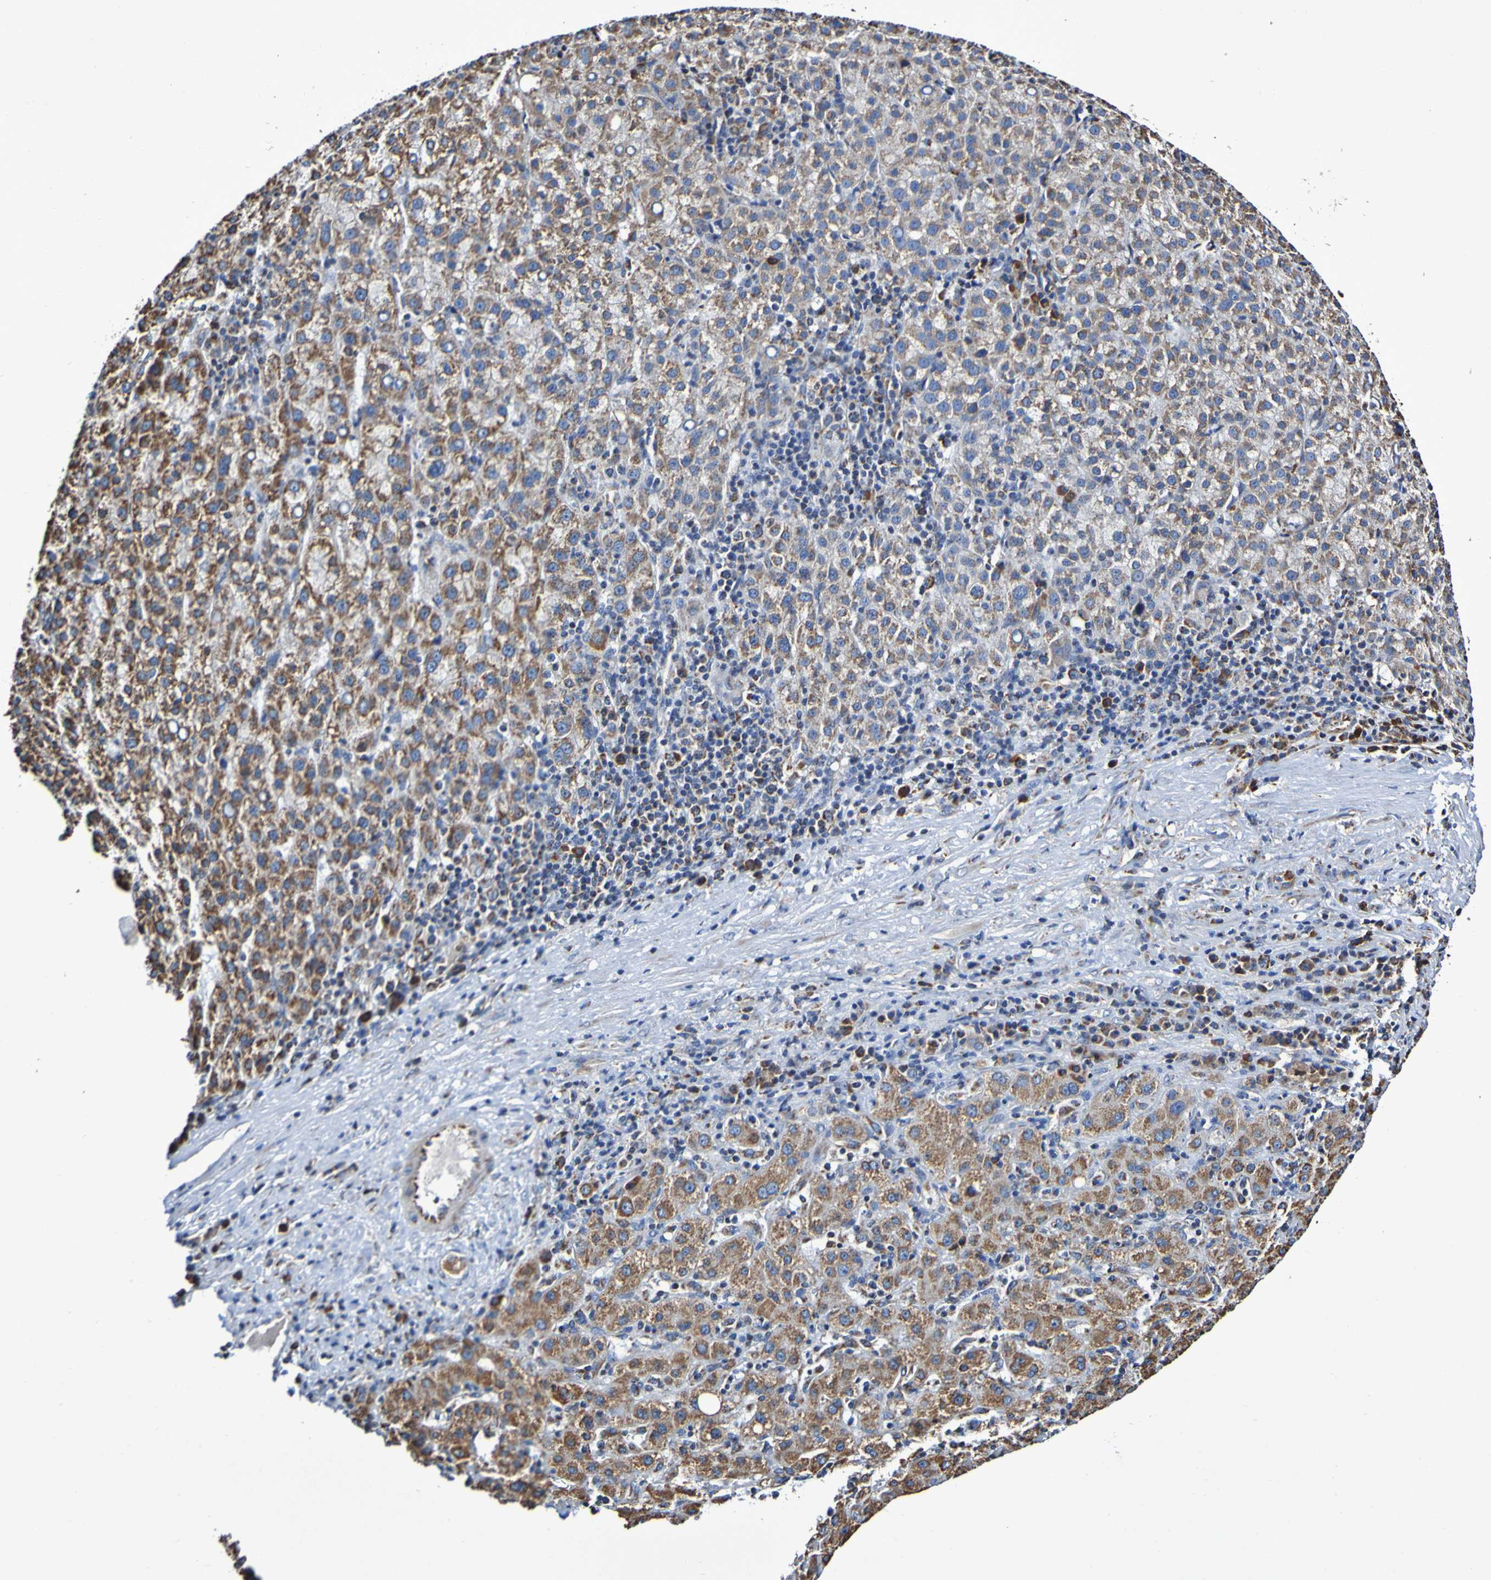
{"staining": {"intensity": "moderate", "quantity": ">75%", "location": "cytoplasmic/membranous"}, "tissue": "liver cancer", "cell_type": "Tumor cells", "image_type": "cancer", "snomed": [{"axis": "morphology", "description": "Carcinoma, Hepatocellular, NOS"}, {"axis": "topography", "description": "Liver"}], "caption": "This is a photomicrograph of immunohistochemistry (IHC) staining of liver cancer, which shows moderate expression in the cytoplasmic/membranous of tumor cells.", "gene": "IL18R1", "patient": {"sex": "female", "age": 58}}